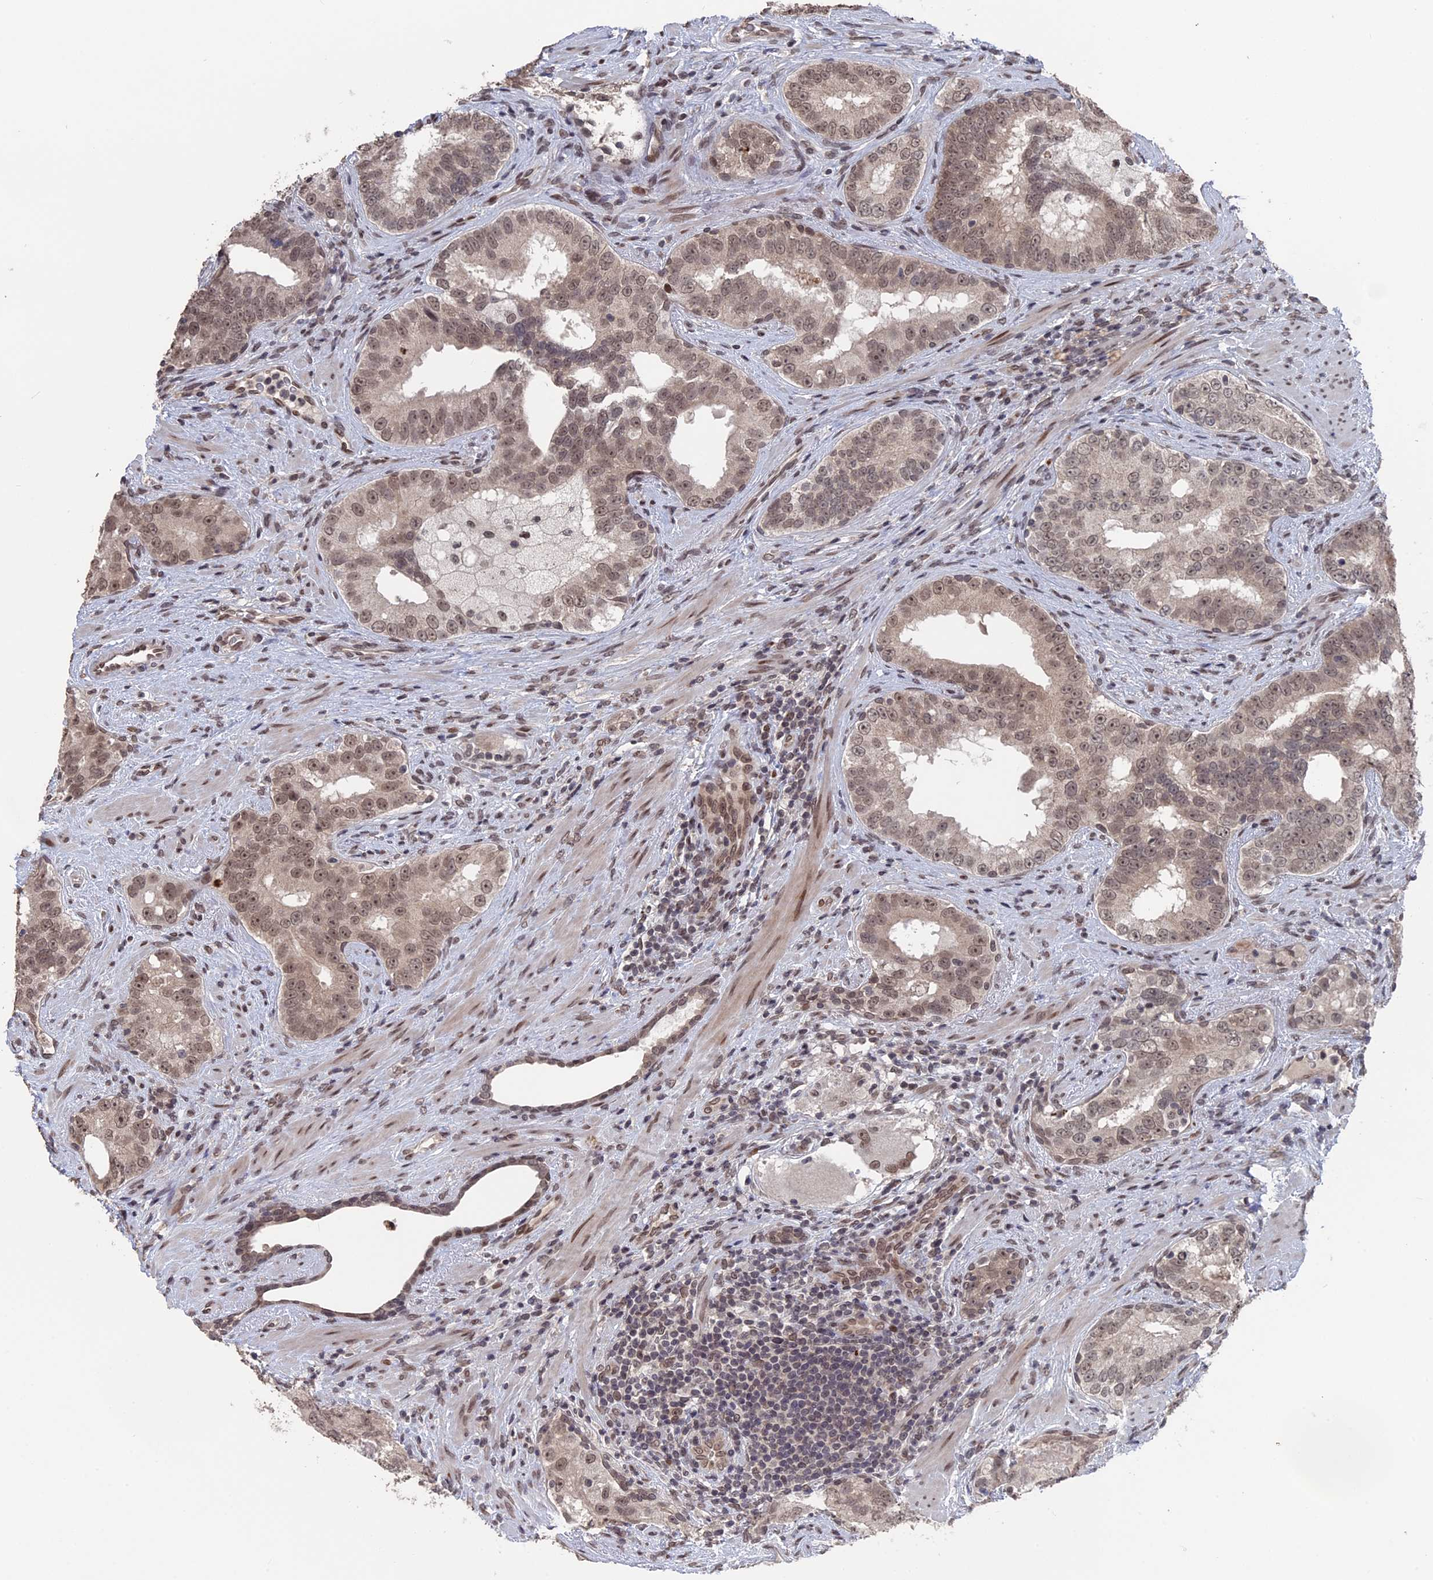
{"staining": {"intensity": "moderate", "quantity": ">75%", "location": "nuclear"}, "tissue": "prostate cancer", "cell_type": "Tumor cells", "image_type": "cancer", "snomed": [{"axis": "morphology", "description": "Adenocarcinoma, High grade"}, {"axis": "topography", "description": "Prostate"}], "caption": "About >75% of tumor cells in human prostate cancer display moderate nuclear protein staining as visualized by brown immunohistochemical staining.", "gene": "NR2C2AP", "patient": {"sex": "male", "age": 70}}